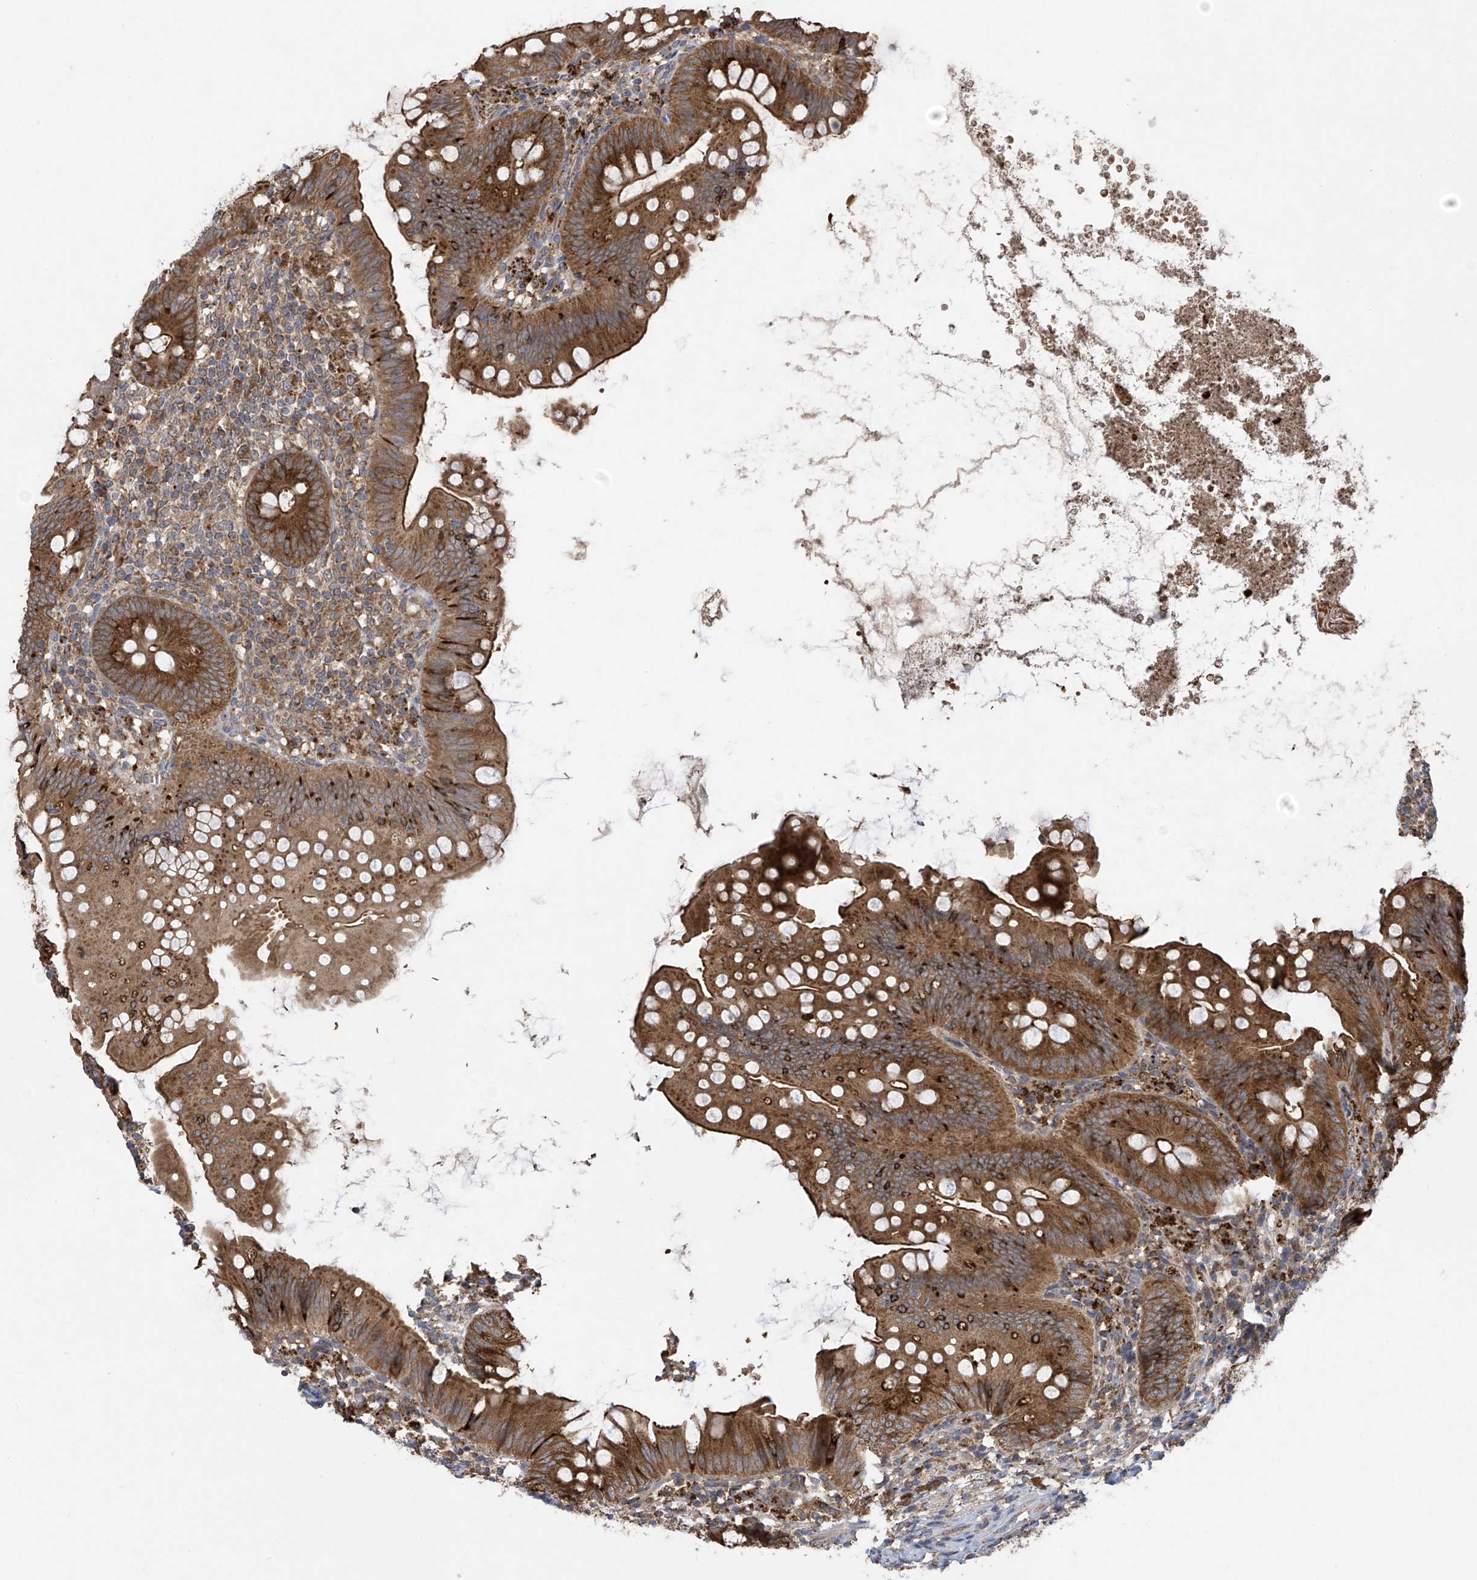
{"staining": {"intensity": "strong", "quantity": ">75%", "location": "cytoplasmic/membranous"}, "tissue": "appendix", "cell_type": "Glandular cells", "image_type": "normal", "snomed": [{"axis": "morphology", "description": "Normal tissue, NOS"}, {"axis": "topography", "description": "Appendix"}], "caption": "Appendix stained for a protein reveals strong cytoplasmic/membranous positivity in glandular cells. The staining was performed using DAB (3,3'-diaminobenzidine), with brown indicating positive protein expression. Nuclei are stained blue with hematoxylin.", "gene": "PNPT1", "patient": {"sex": "female", "age": 62}}